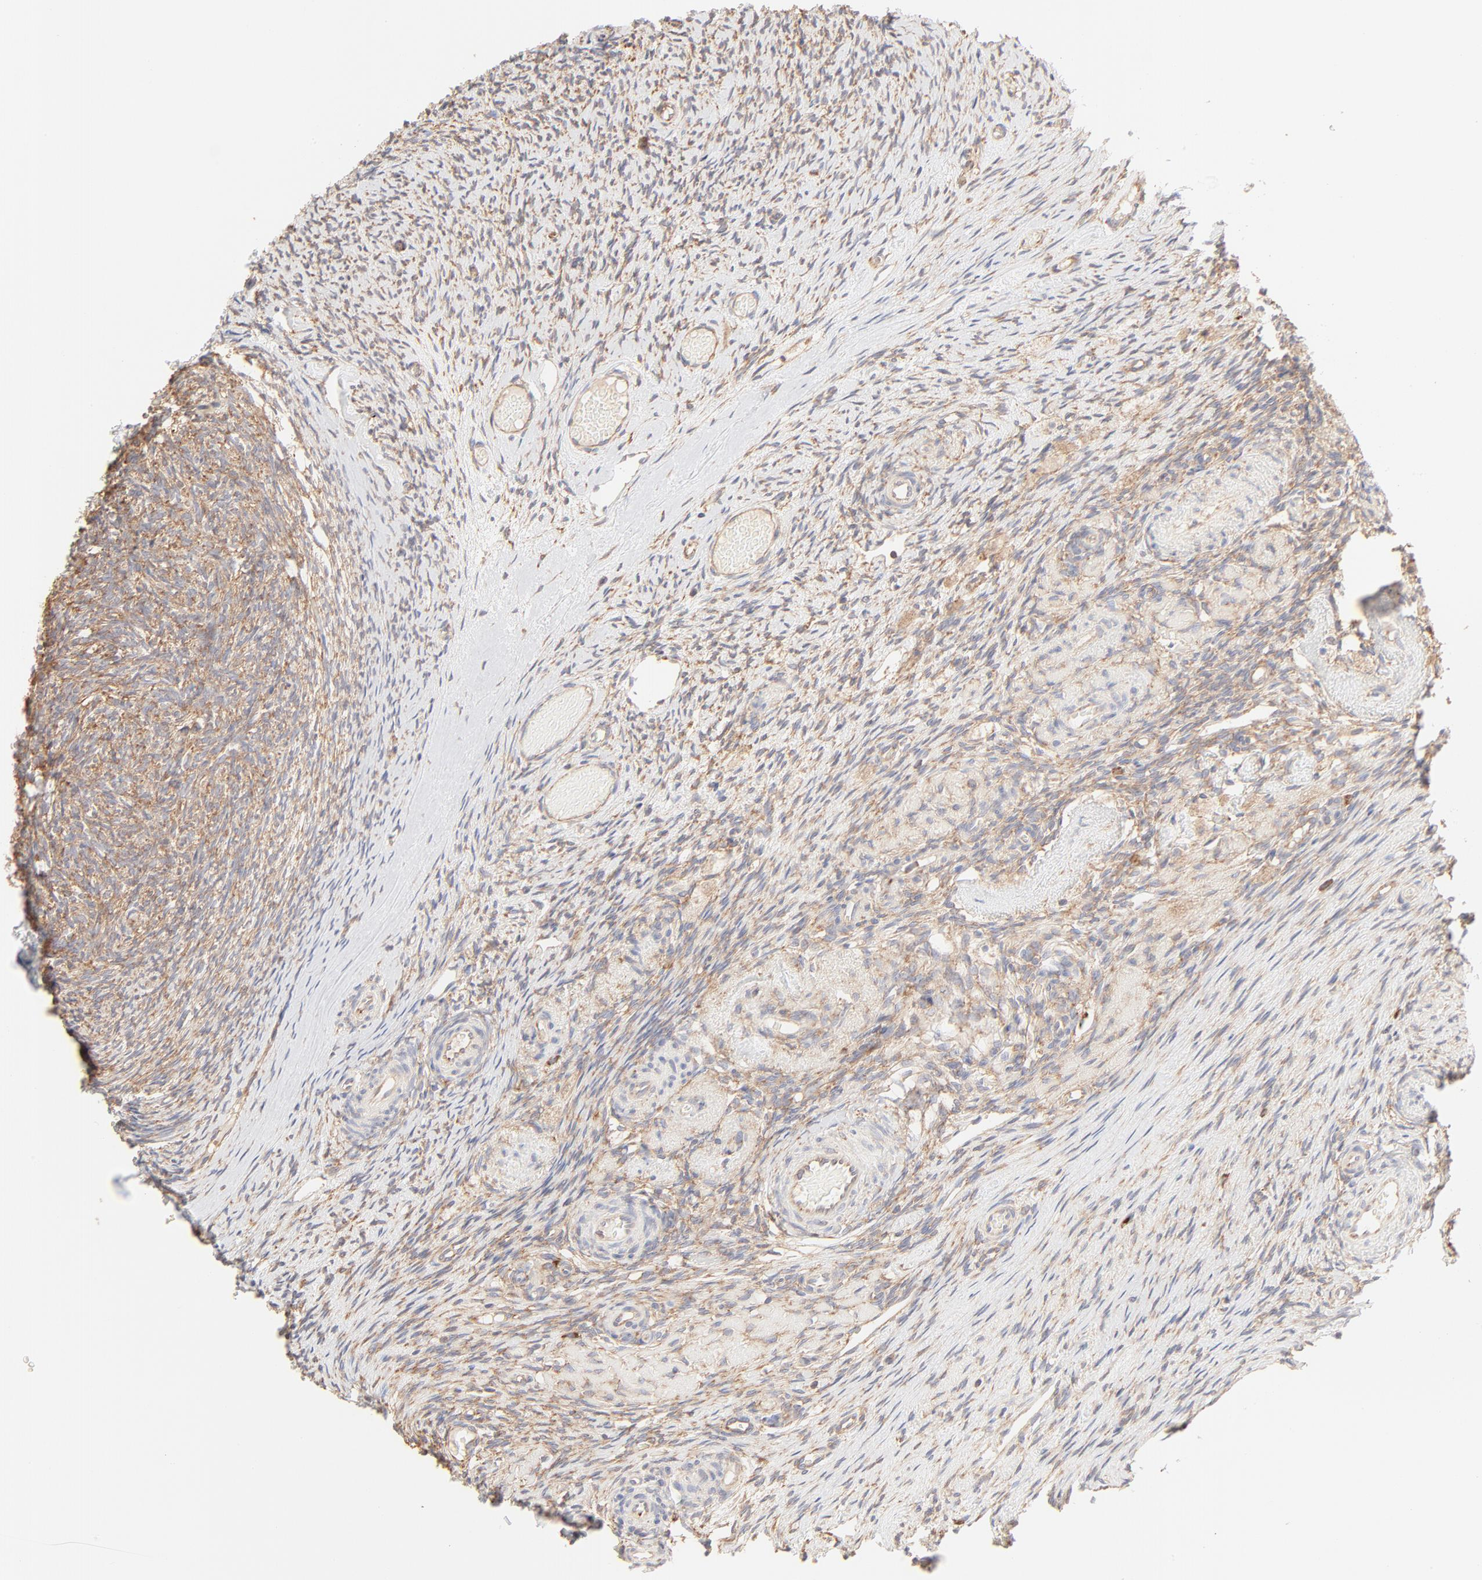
{"staining": {"intensity": "weak", "quantity": ">75%", "location": "cytoplasmic/membranous"}, "tissue": "ovary", "cell_type": "Ovarian stroma cells", "image_type": "normal", "snomed": [{"axis": "morphology", "description": "Normal tissue, NOS"}, {"axis": "topography", "description": "Ovary"}], "caption": "Protein staining by immunohistochemistry shows weak cytoplasmic/membranous staining in approximately >75% of ovarian stroma cells in normal ovary.", "gene": "RPS20", "patient": {"sex": "female", "age": 60}}